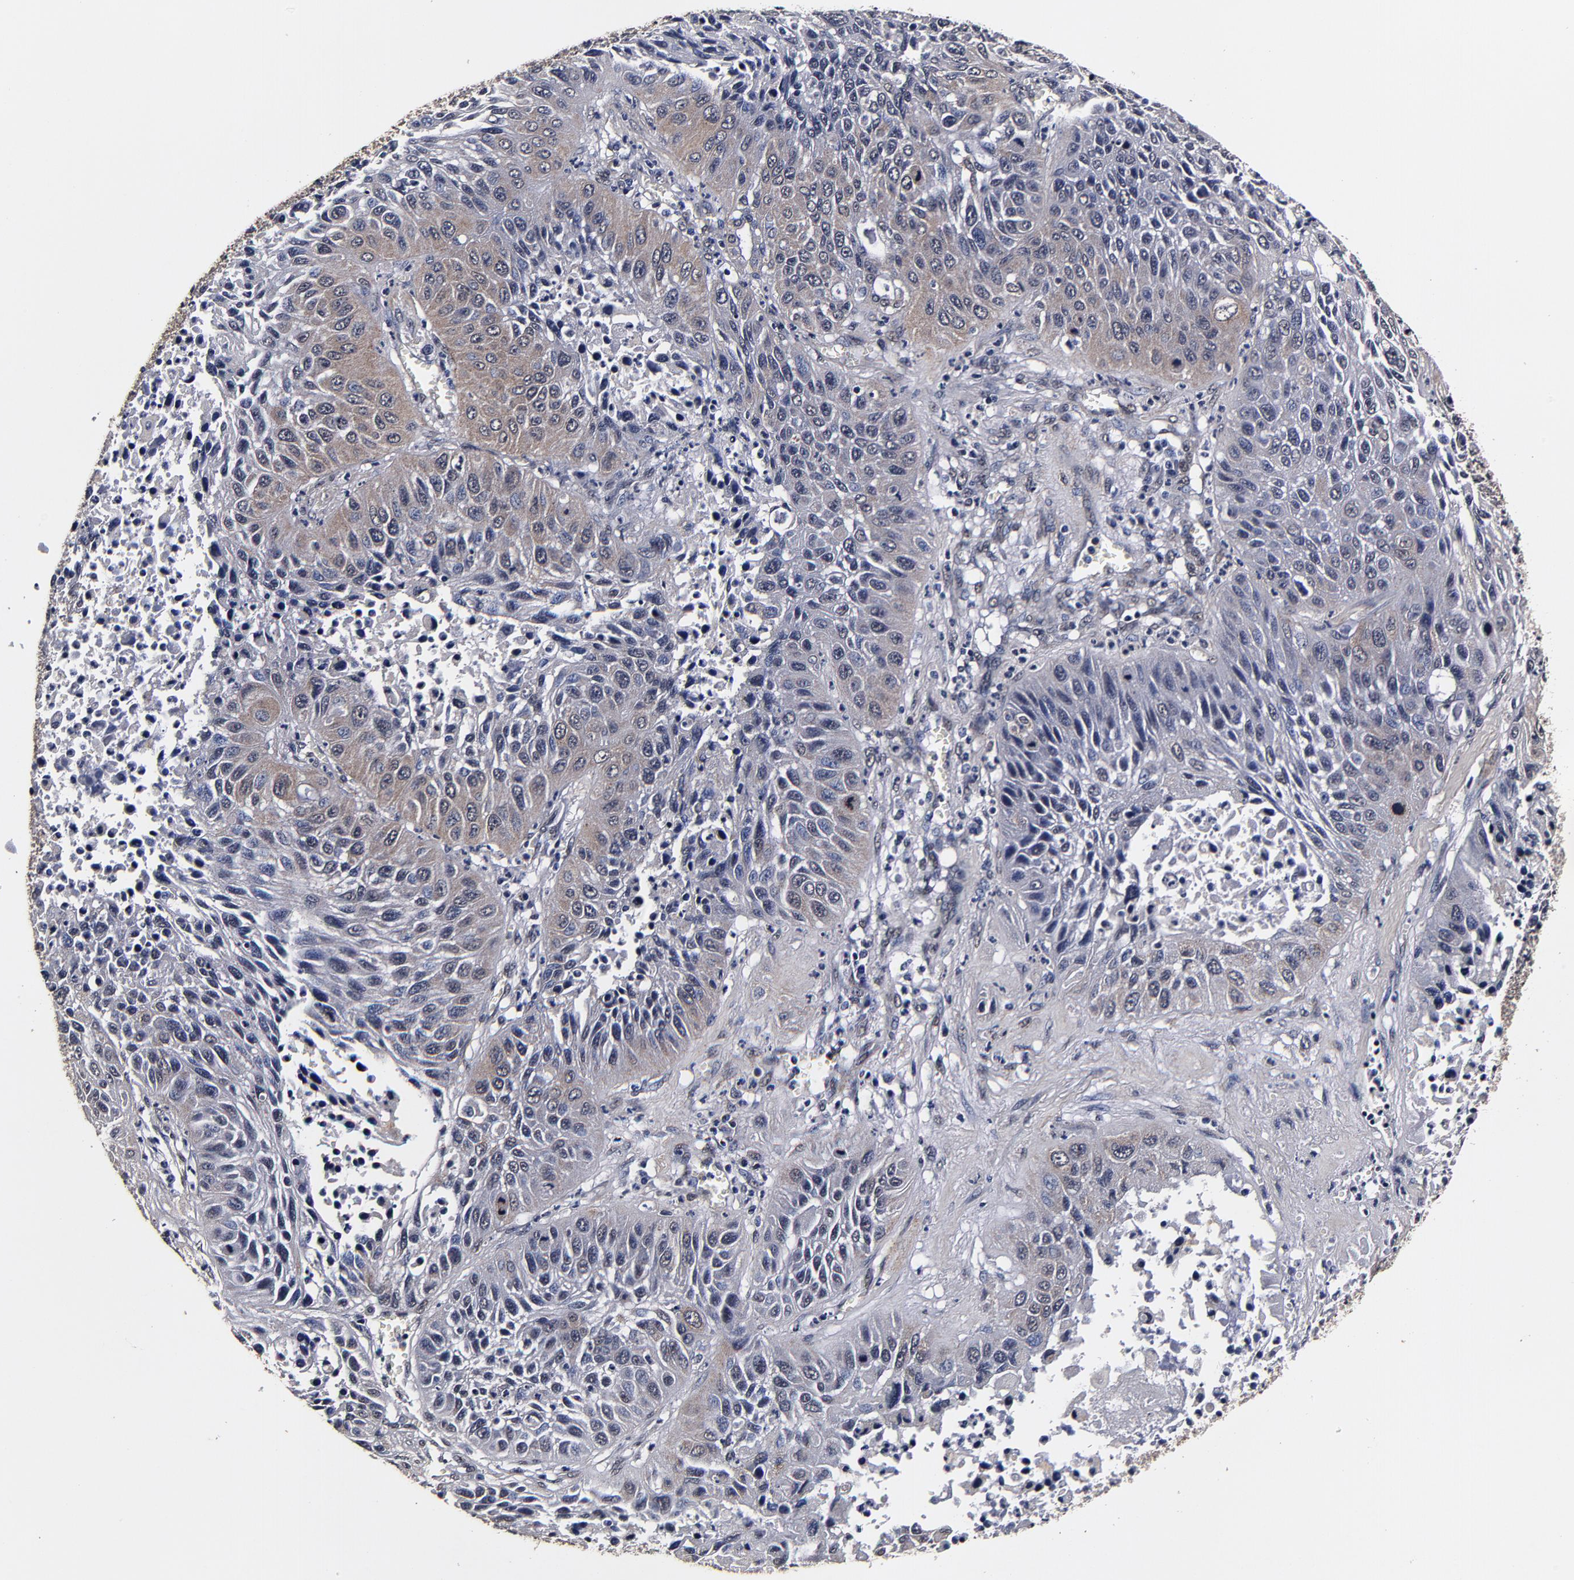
{"staining": {"intensity": "weak", "quantity": "25%-75%", "location": "cytoplasmic/membranous"}, "tissue": "lung cancer", "cell_type": "Tumor cells", "image_type": "cancer", "snomed": [{"axis": "morphology", "description": "Squamous cell carcinoma, NOS"}, {"axis": "topography", "description": "Lung"}], "caption": "Lung cancer stained with a brown dye reveals weak cytoplasmic/membranous positive positivity in about 25%-75% of tumor cells.", "gene": "MMP15", "patient": {"sex": "female", "age": 76}}